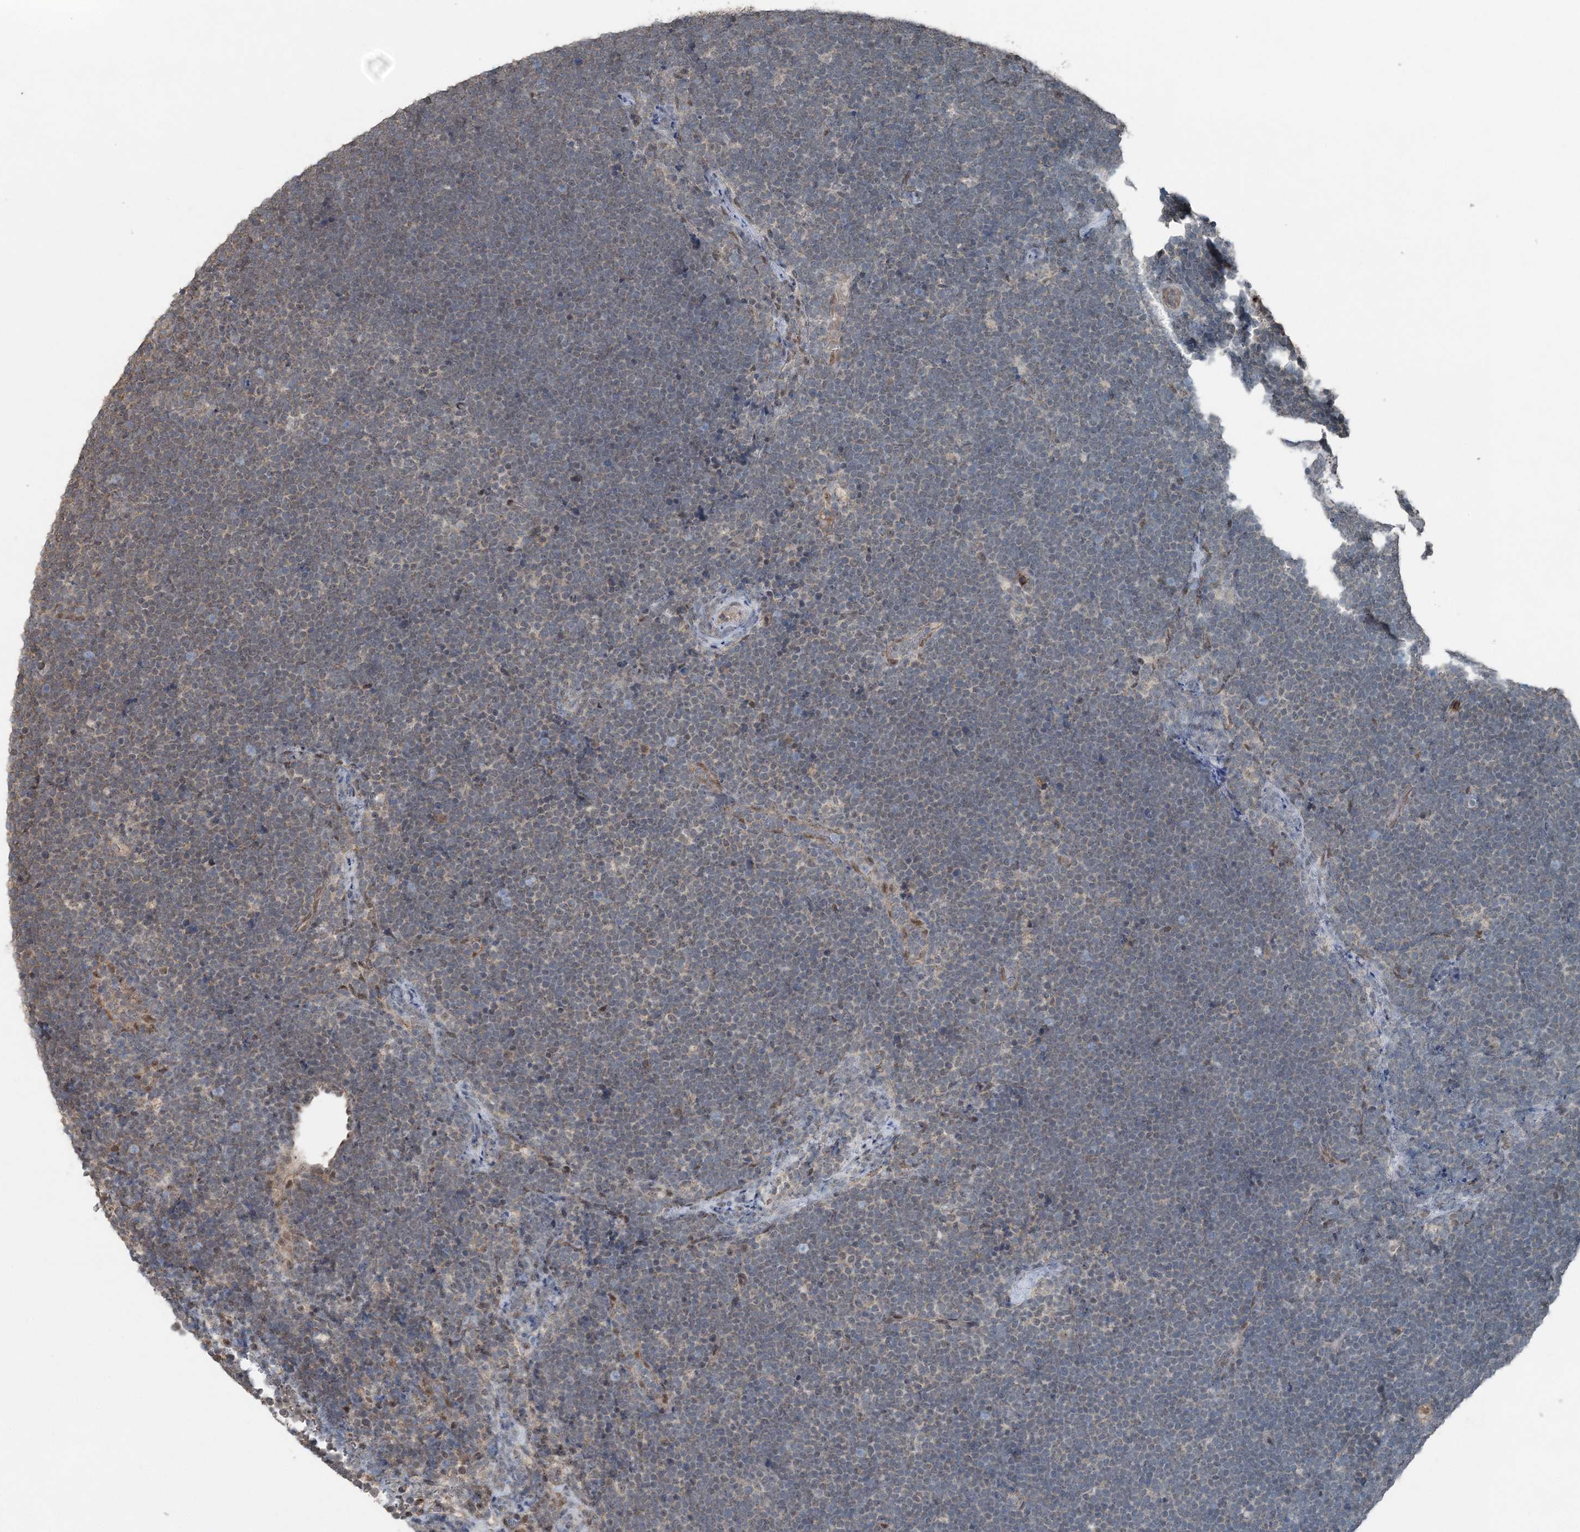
{"staining": {"intensity": "negative", "quantity": "none", "location": "none"}, "tissue": "lymphoma", "cell_type": "Tumor cells", "image_type": "cancer", "snomed": [{"axis": "morphology", "description": "Malignant lymphoma, non-Hodgkin's type, High grade"}, {"axis": "topography", "description": "Lymph node"}], "caption": "Tumor cells show no significant protein positivity in lymphoma.", "gene": "VSIG2", "patient": {"sex": "male", "age": 13}}